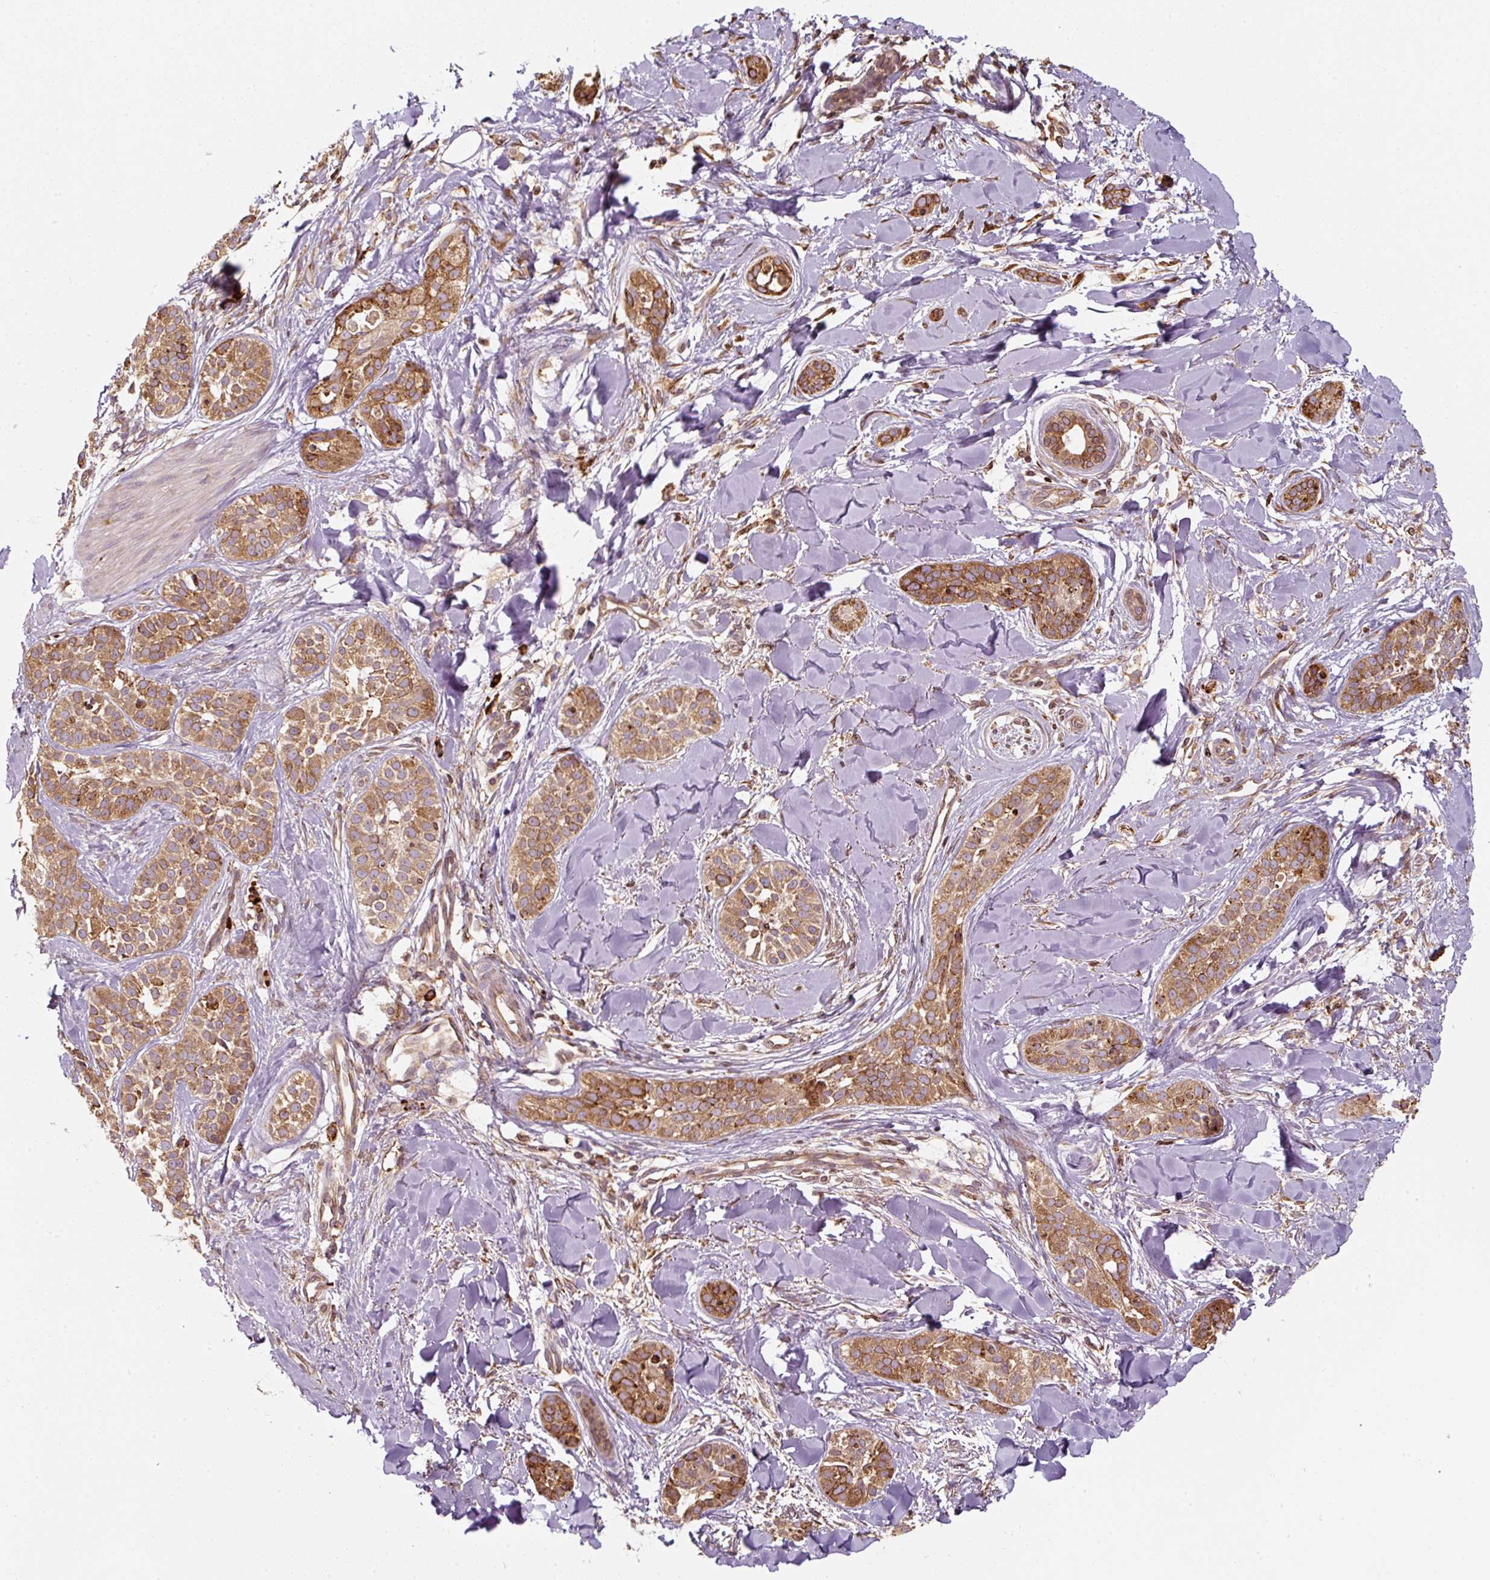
{"staining": {"intensity": "moderate", "quantity": ">75%", "location": "cytoplasmic/membranous"}, "tissue": "skin cancer", "cell_type": "Tumor cells", "image_type": "cancer", "snomed": [{"axis": "morphology", "description": "Basal cell carcinoma"}, {"axis": "topography", "description": "Skin"}], "caption": "Basal cell carcinoma (skin) stained with a protein marker demonstrates moderate staining in tumor cells.", "gene": "PRKCSH", "patient": {"sex": "male", "age": 52}}